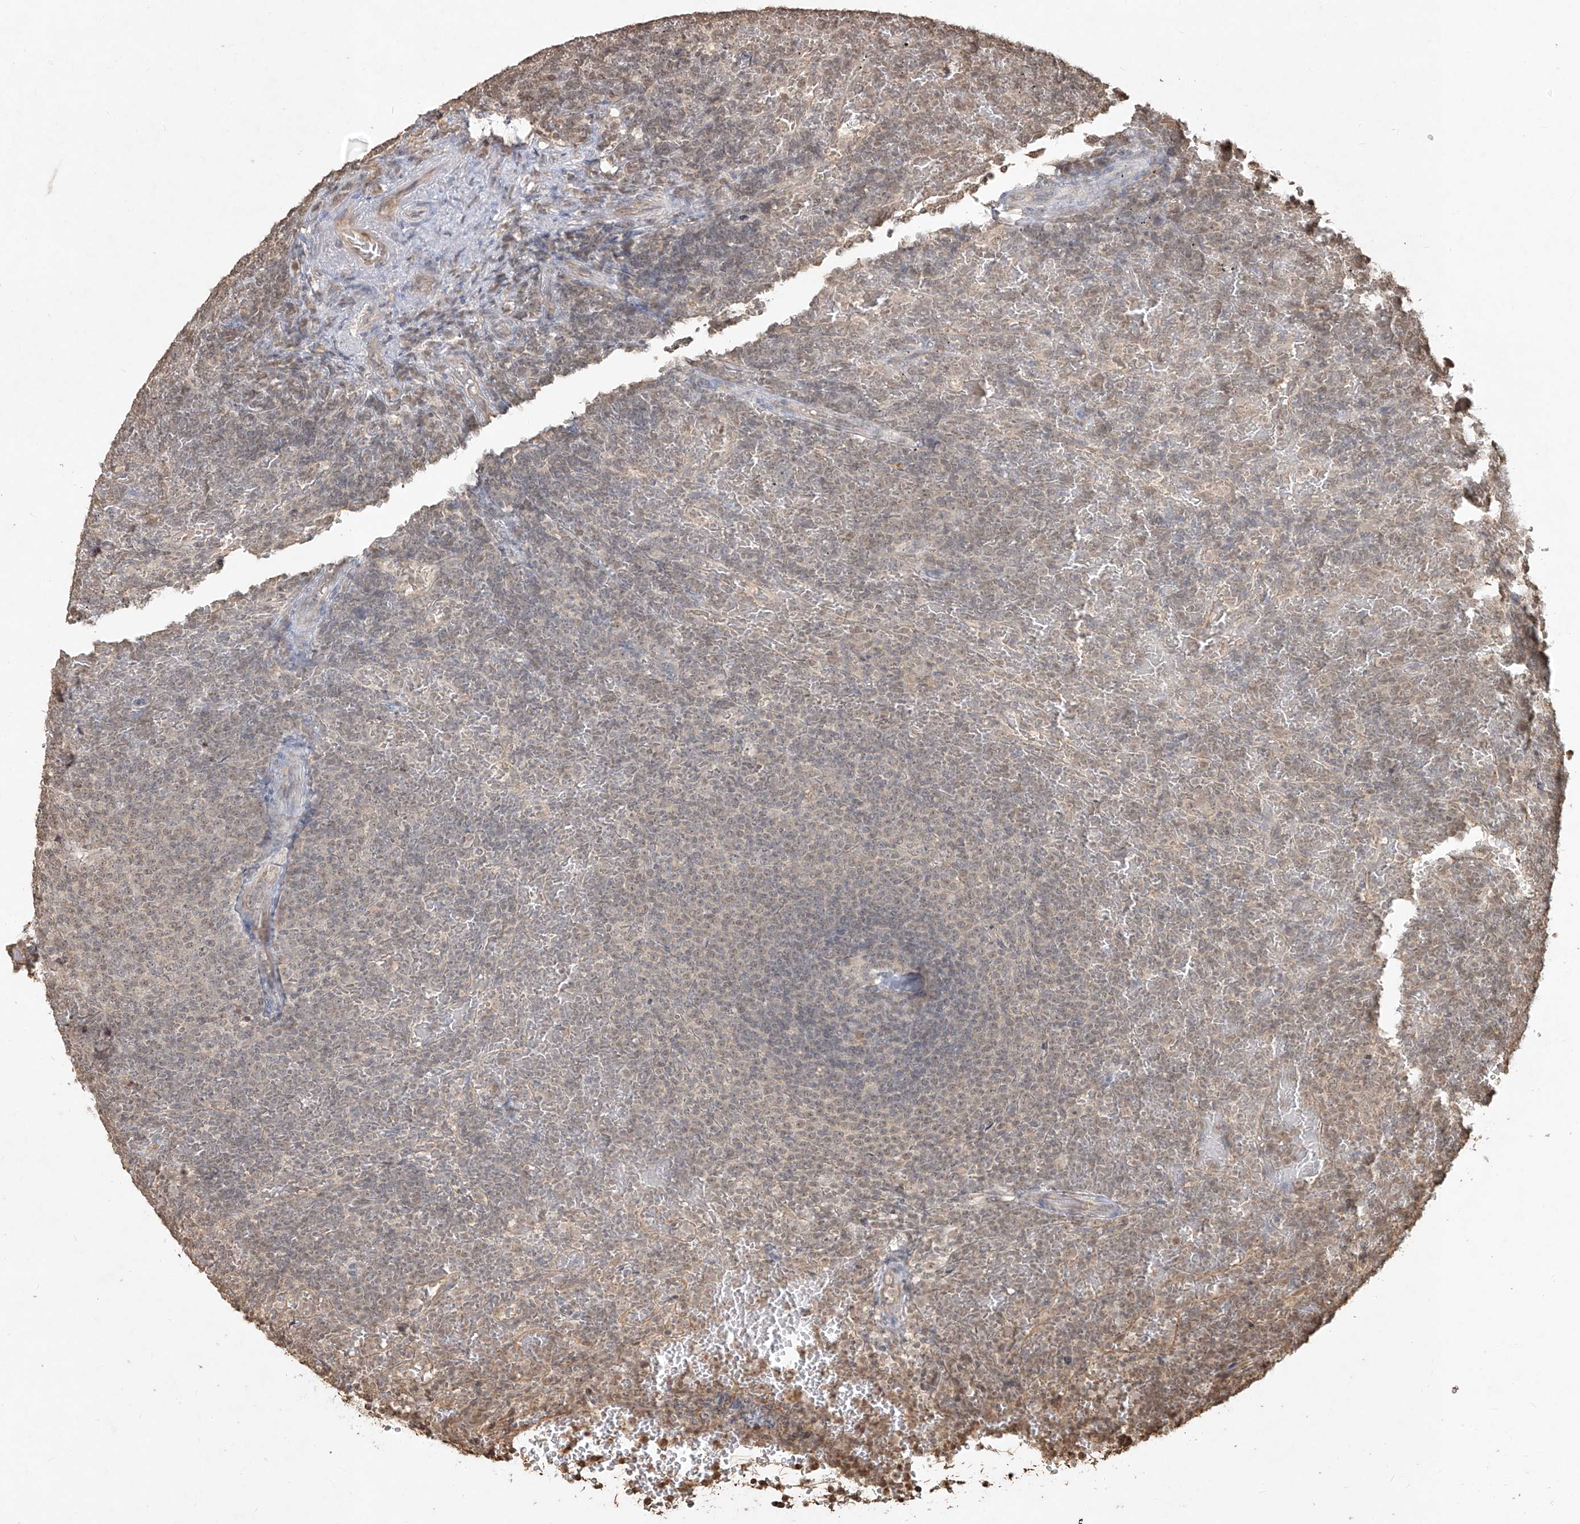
{"staining": {"intensity": "weak", "quantity": "25%-75%", "location": "nuclear"}, "tissue": "lymphoma", "cell_type": "Tumor cells", "image_type": "cancer", "snomed": [{"axis": "morphology", "description": "Malignant lymphoma, non-Hodgkin's type, Low grade"}, {"axis": "topography", "description": "Spleen"}], "caption": "Weak nuclear protein staining is present in approximately 25%-75% of tumor cells in malignant lymphoma, non-Hodgkin's type (low-grade).", "gene": "UBE2K", "patient": {"sex": "female", "age": 77}}